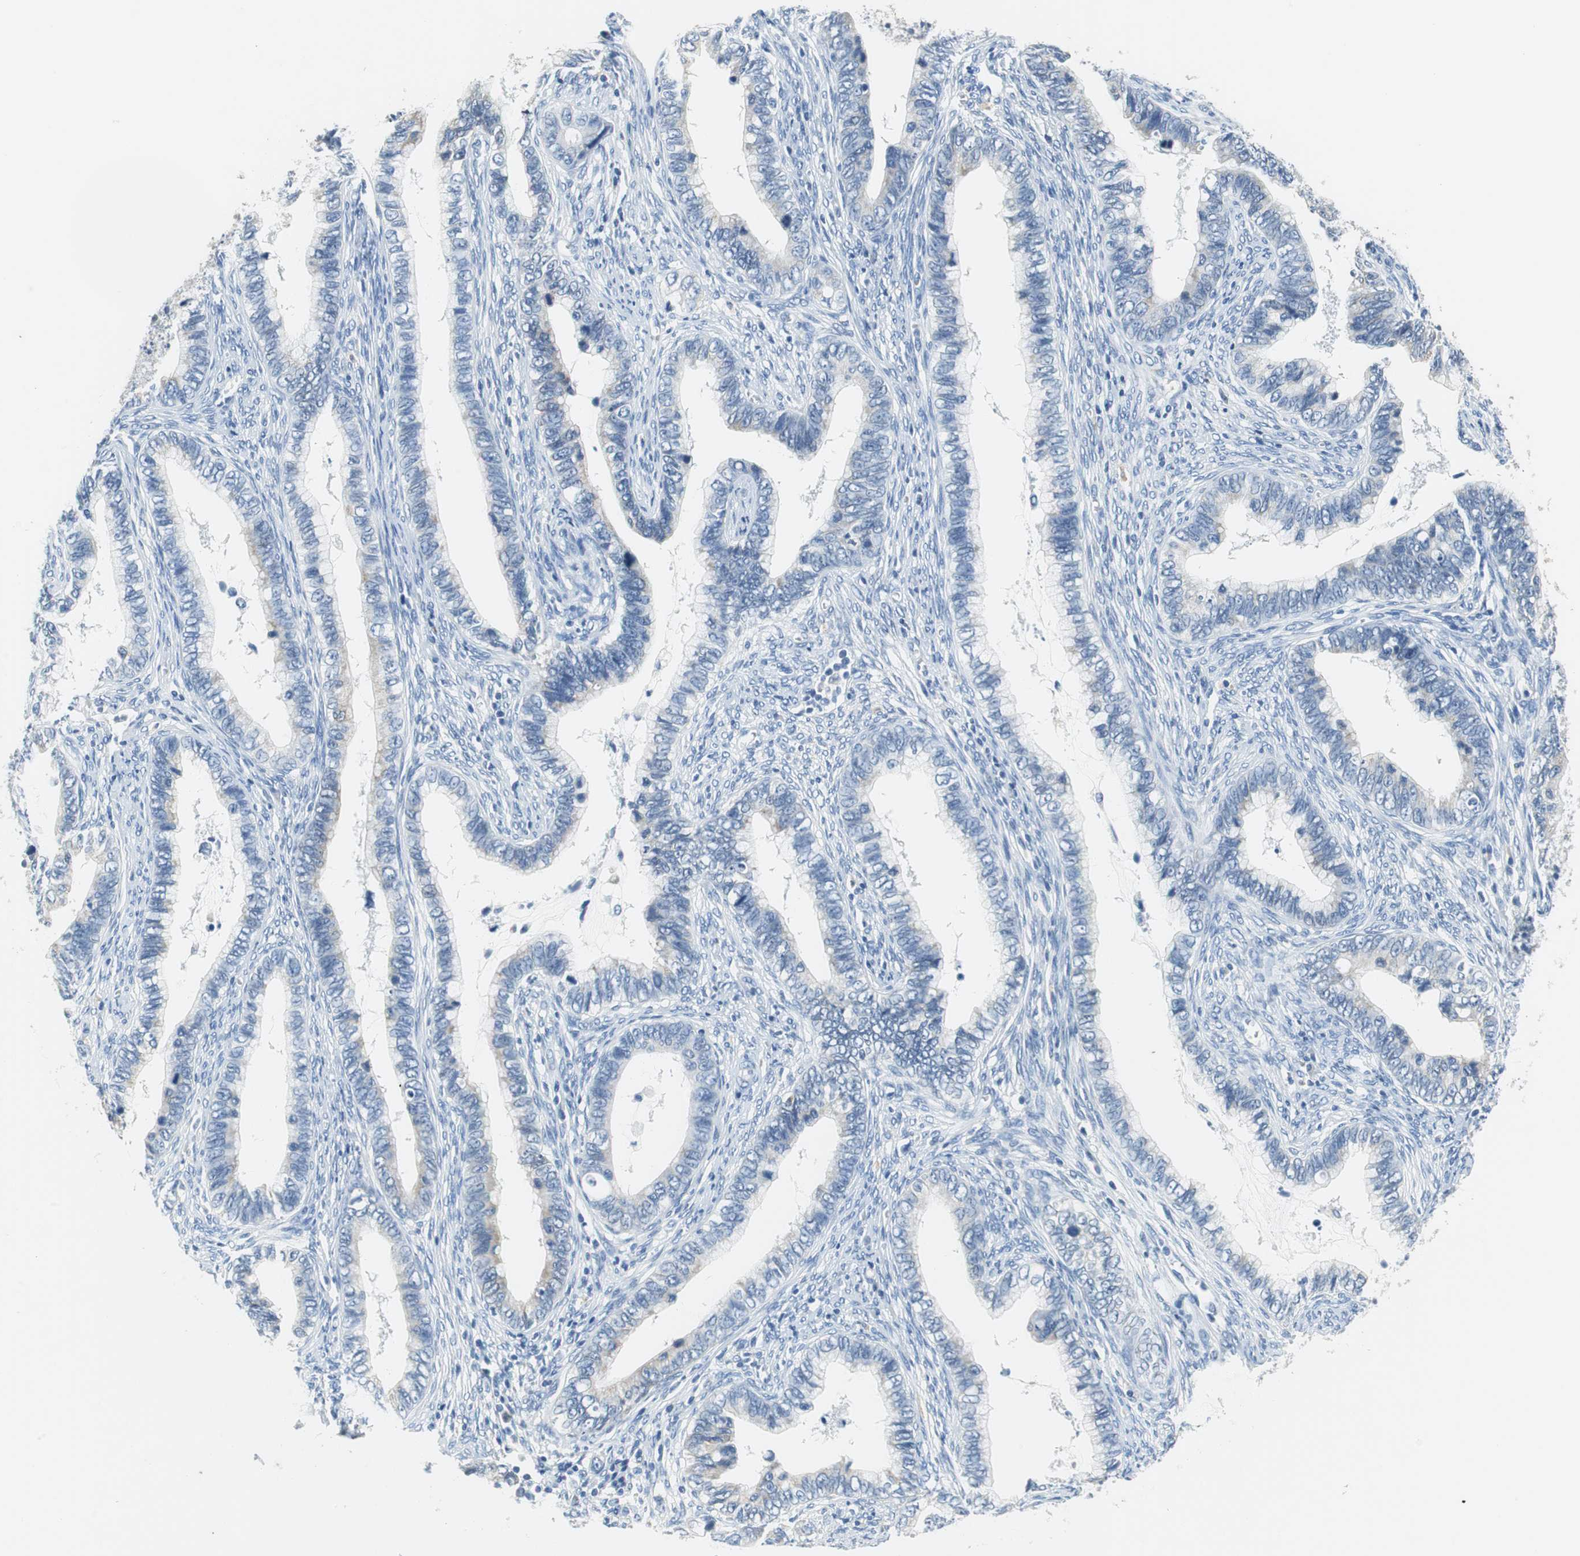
{"staining": {"intensity": "negative", "quantity": "none", "location": "none"}, "tissue": "cervical cancer", "cell_type": "Tumor cells", "image_type": "cancer", "snomed": [{"axis": "morphology", "description": "Adenocarcinoma, NOS"}, {"axis": "topography", "description": "Cervix"}], "caption": "DAB (3,3'-diaminobenzidine) immunohistochemical staining of human cervical cancer demonstrates no significant positivity in tumor cells.", "gene": "TEX264", "patient": {"sex": "female", "age": 44}}